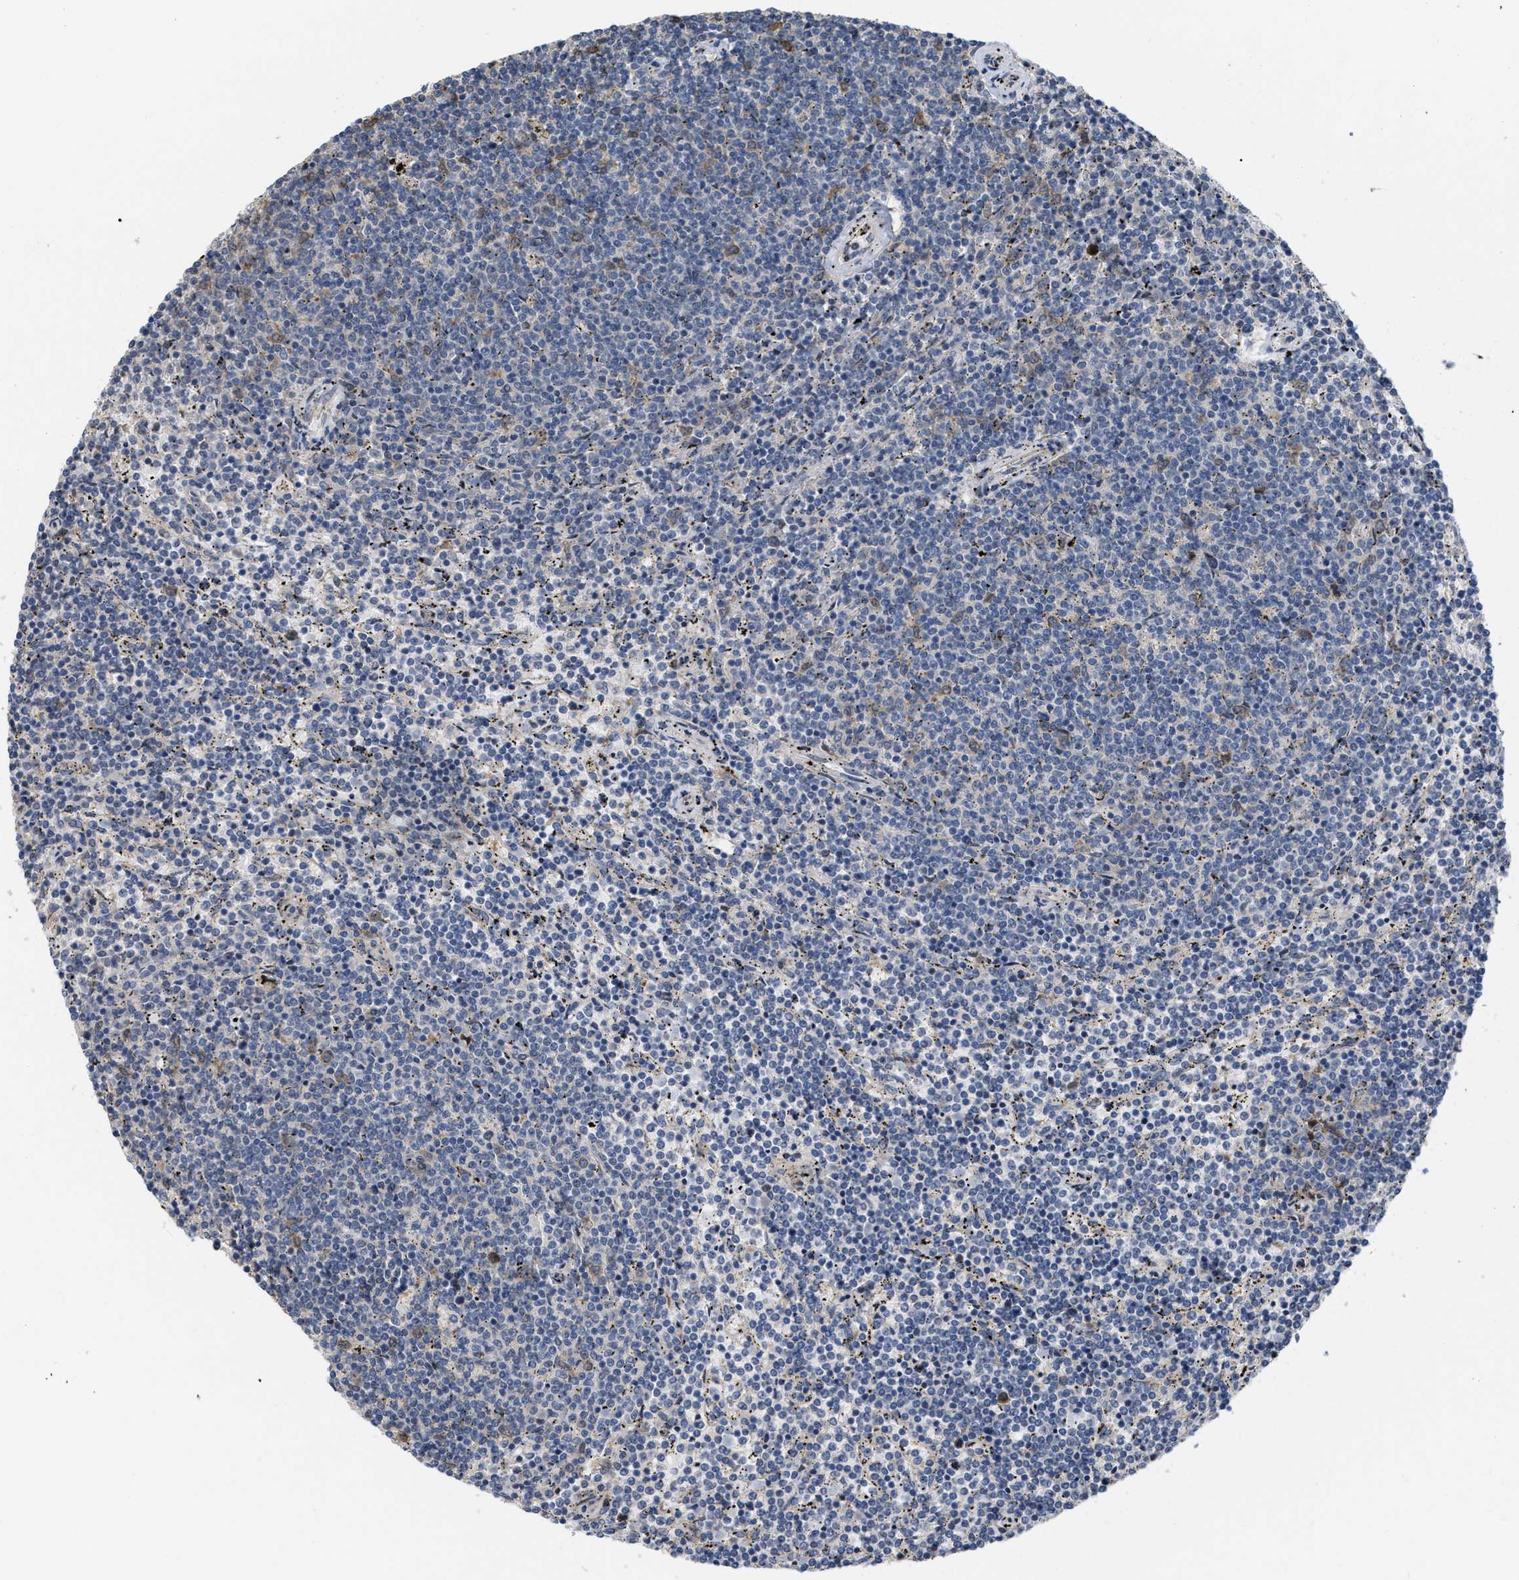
{"staining": {"intensity": "negative", "quantity": "none", "location": "none"}, "tissue": "lymphoma", "cell_type": "Tumor cells", "image_type": "cancer", "snomed": [{"axis": "morphology", "description": "Malignant lymphoma, non-Hodgkin's type, Low grade"}, {"axis": "topography", "description": "Spleen"}], "caption": "DAB (3,3'-diaminobenzidine) immunohistochemical staining of malignant lymphoma, non-Hodgkin's type (low-grade) demonstrates no significant expression in tumor cells.", "gene": "CSNK1A1", "patient": {"sex": "female", "age": 50}}